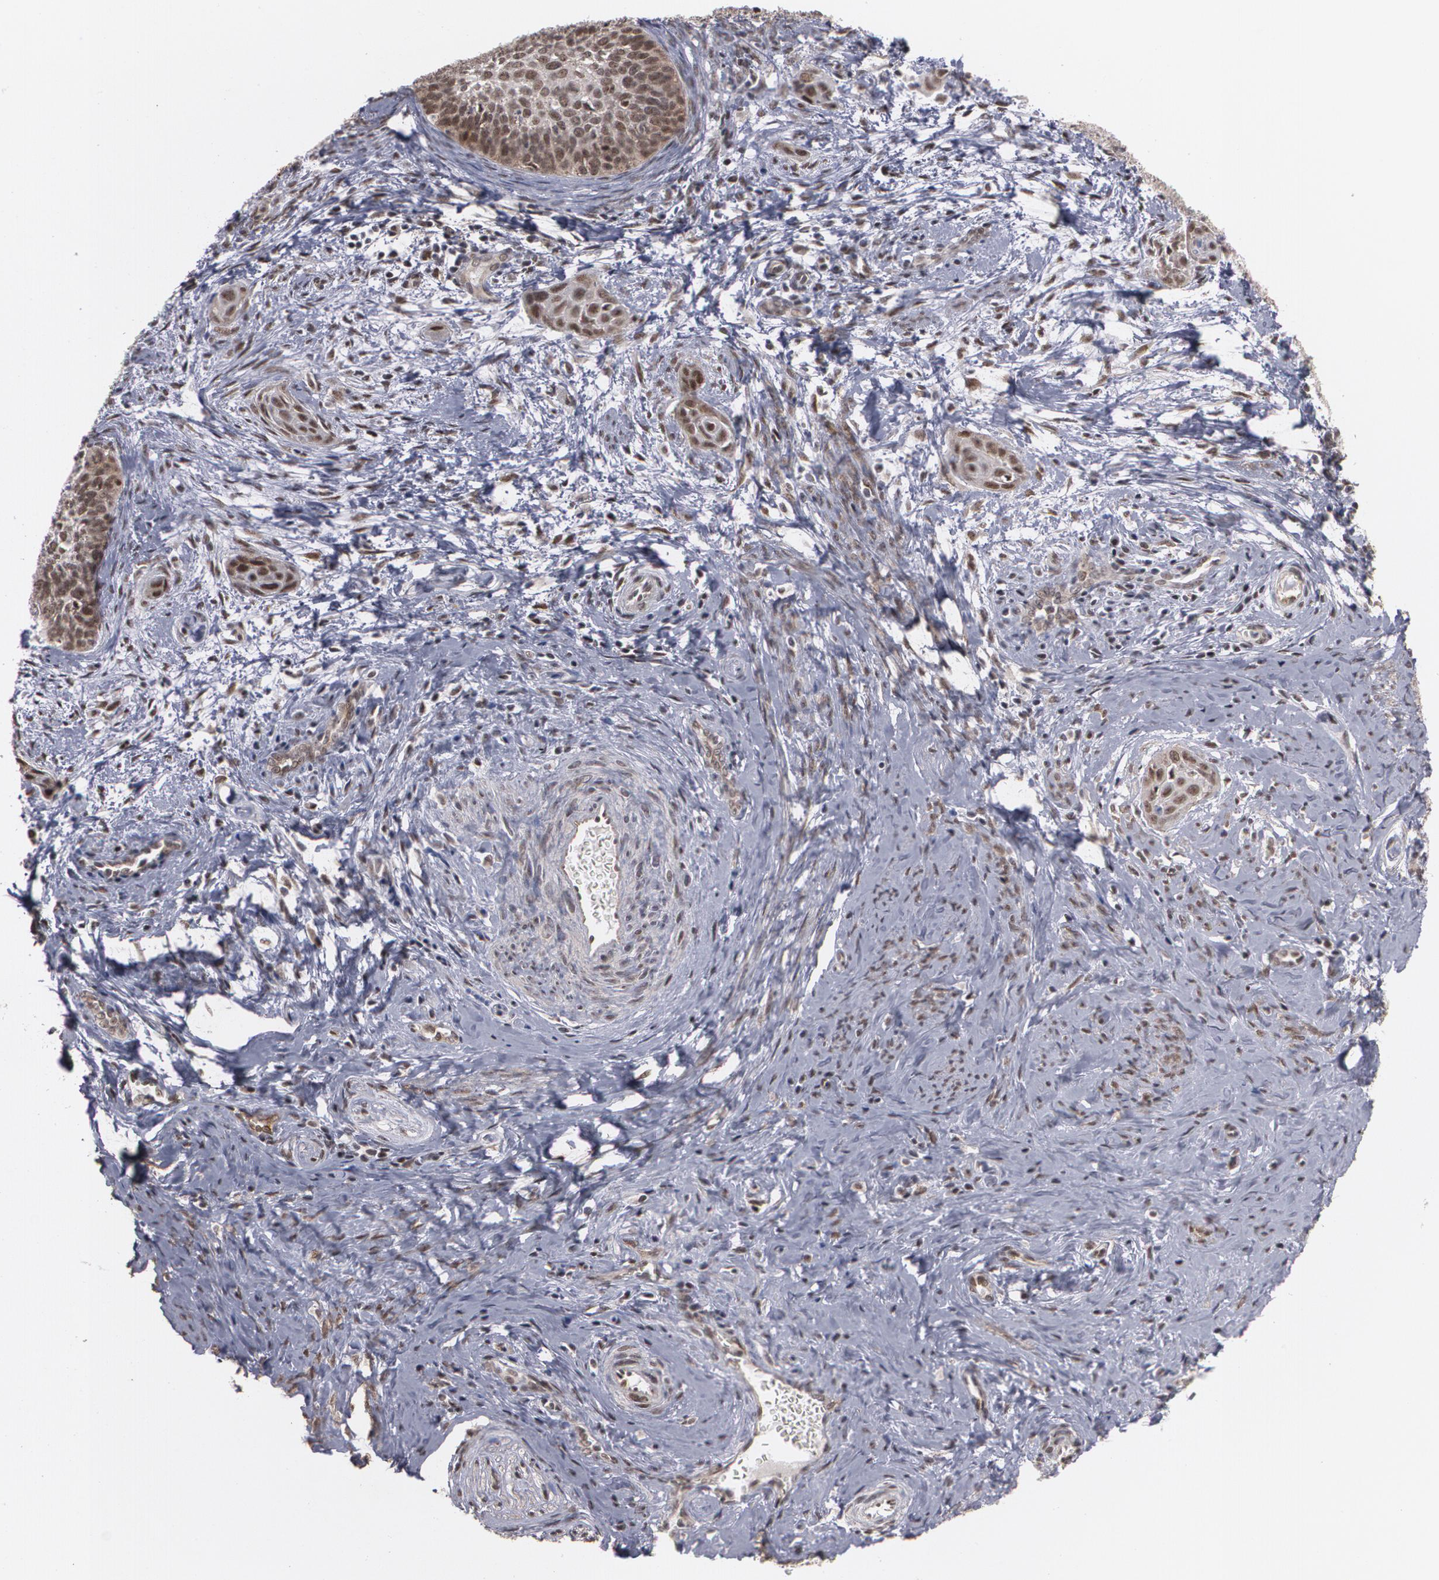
{"staining": {"intensity": "moderate", "quantity": ">75%", "location": "nuclear"}, "tissue": "cervical cancer", "cell_type": "Tumor cells", "image_type": "cancer", "snomed": [{"axis": "morphology", "description": "Squamous cell carcinoma, NOS"}, {"axis": "topography", "description": "Cervix"}], "caption": "Approximately >75% of tumor cells in cervical cancer (squamous cell carcinoma) display moderate nuclear protein positivity as visualized by brown immunohistochemical staining.", "gene": "ZNF75A", "patient": {"sex": "female", "age": 33}}